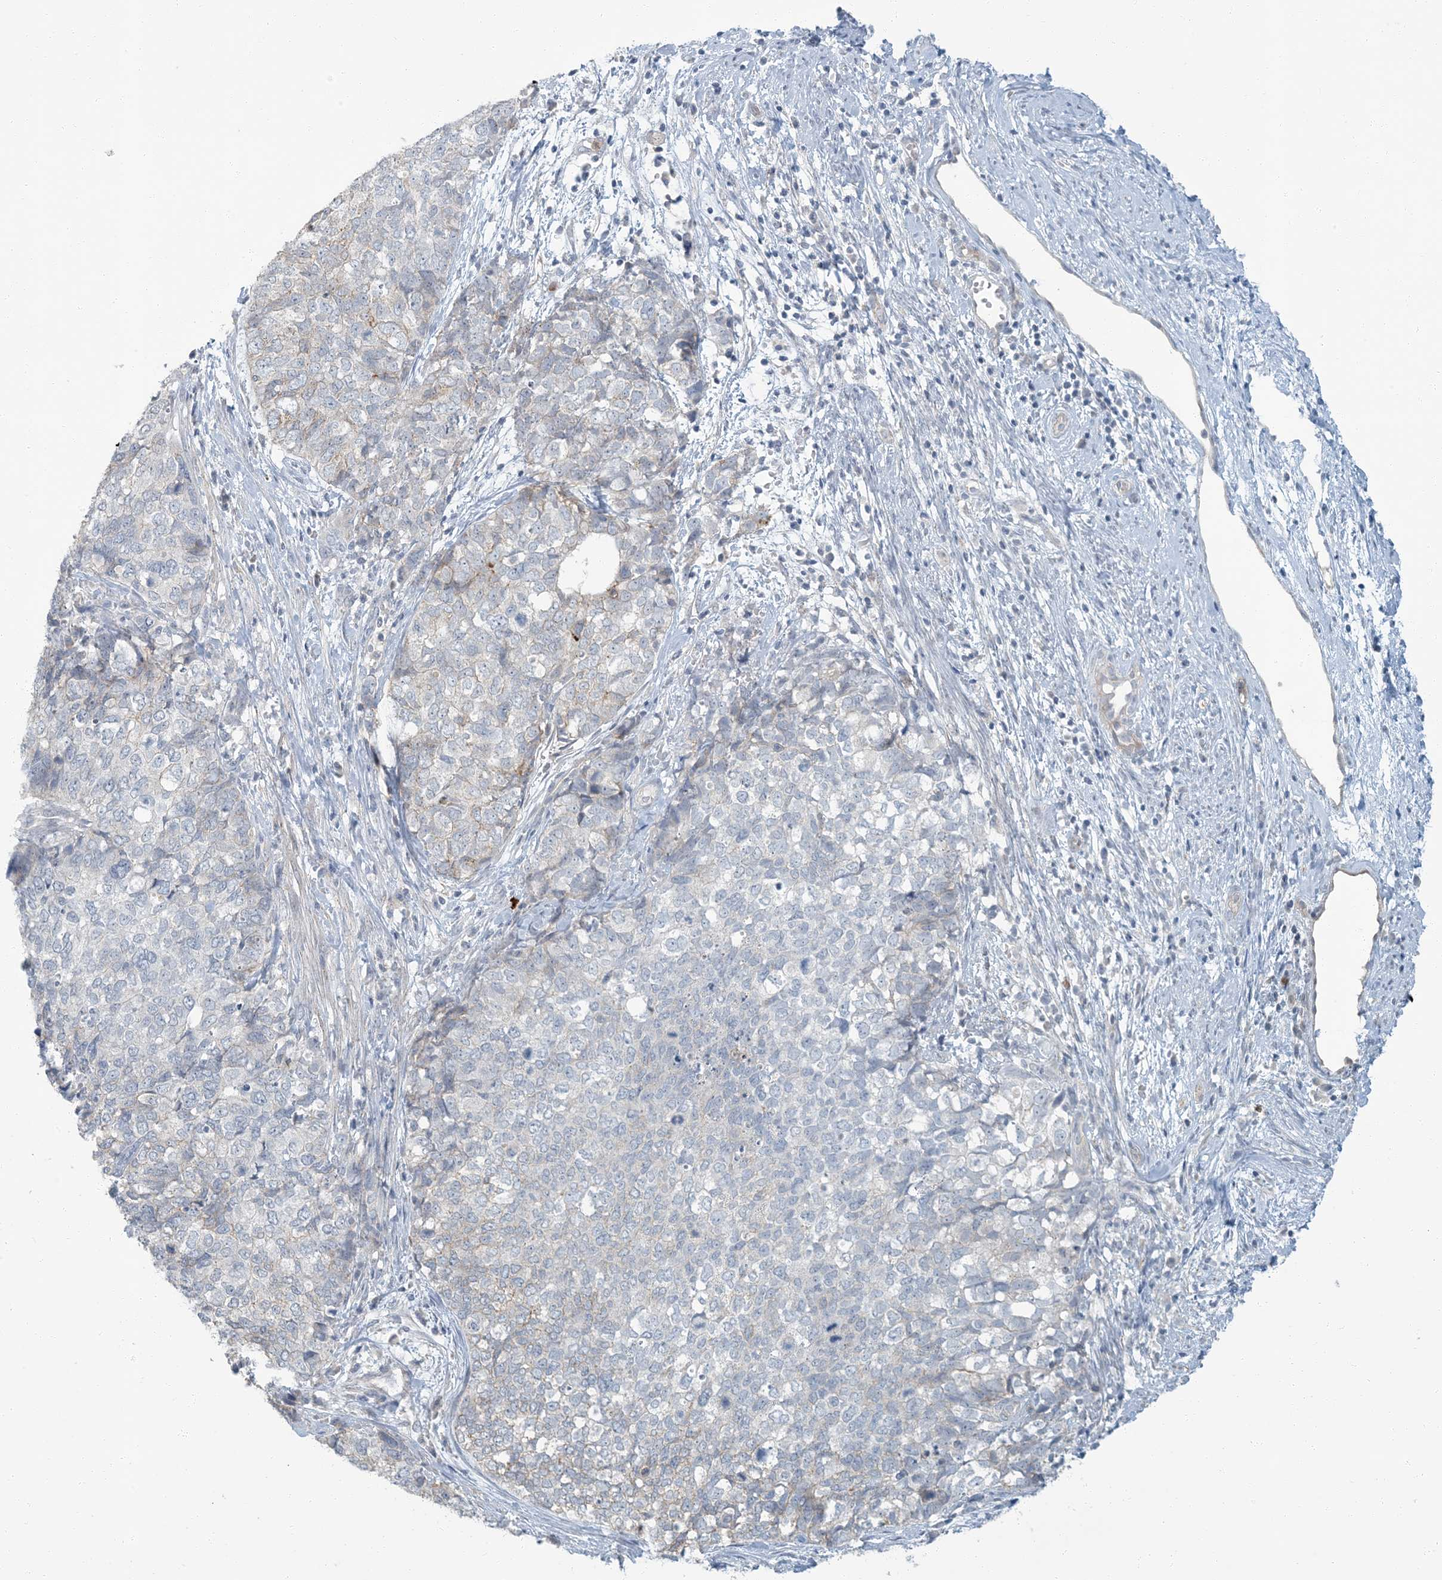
{"staining": {"intensity": "negative", "quantity": "none", "location": "none"}, "tissue": "cervical cancer", "cell_type": "Tumor cells", "image_type": "cancer", "snomed": [{"axis": "morphology", "description": "Squamous cell carcinoma, NOS"}, {"axis": "topography", "description": "Cervix"}], "caption": "Cervical cancer stained for a protein using immunohistochemistry exhibits no staining tumor cells.", "gene": "EPHA4", "patient": {"sex": "female", "age": 63}}